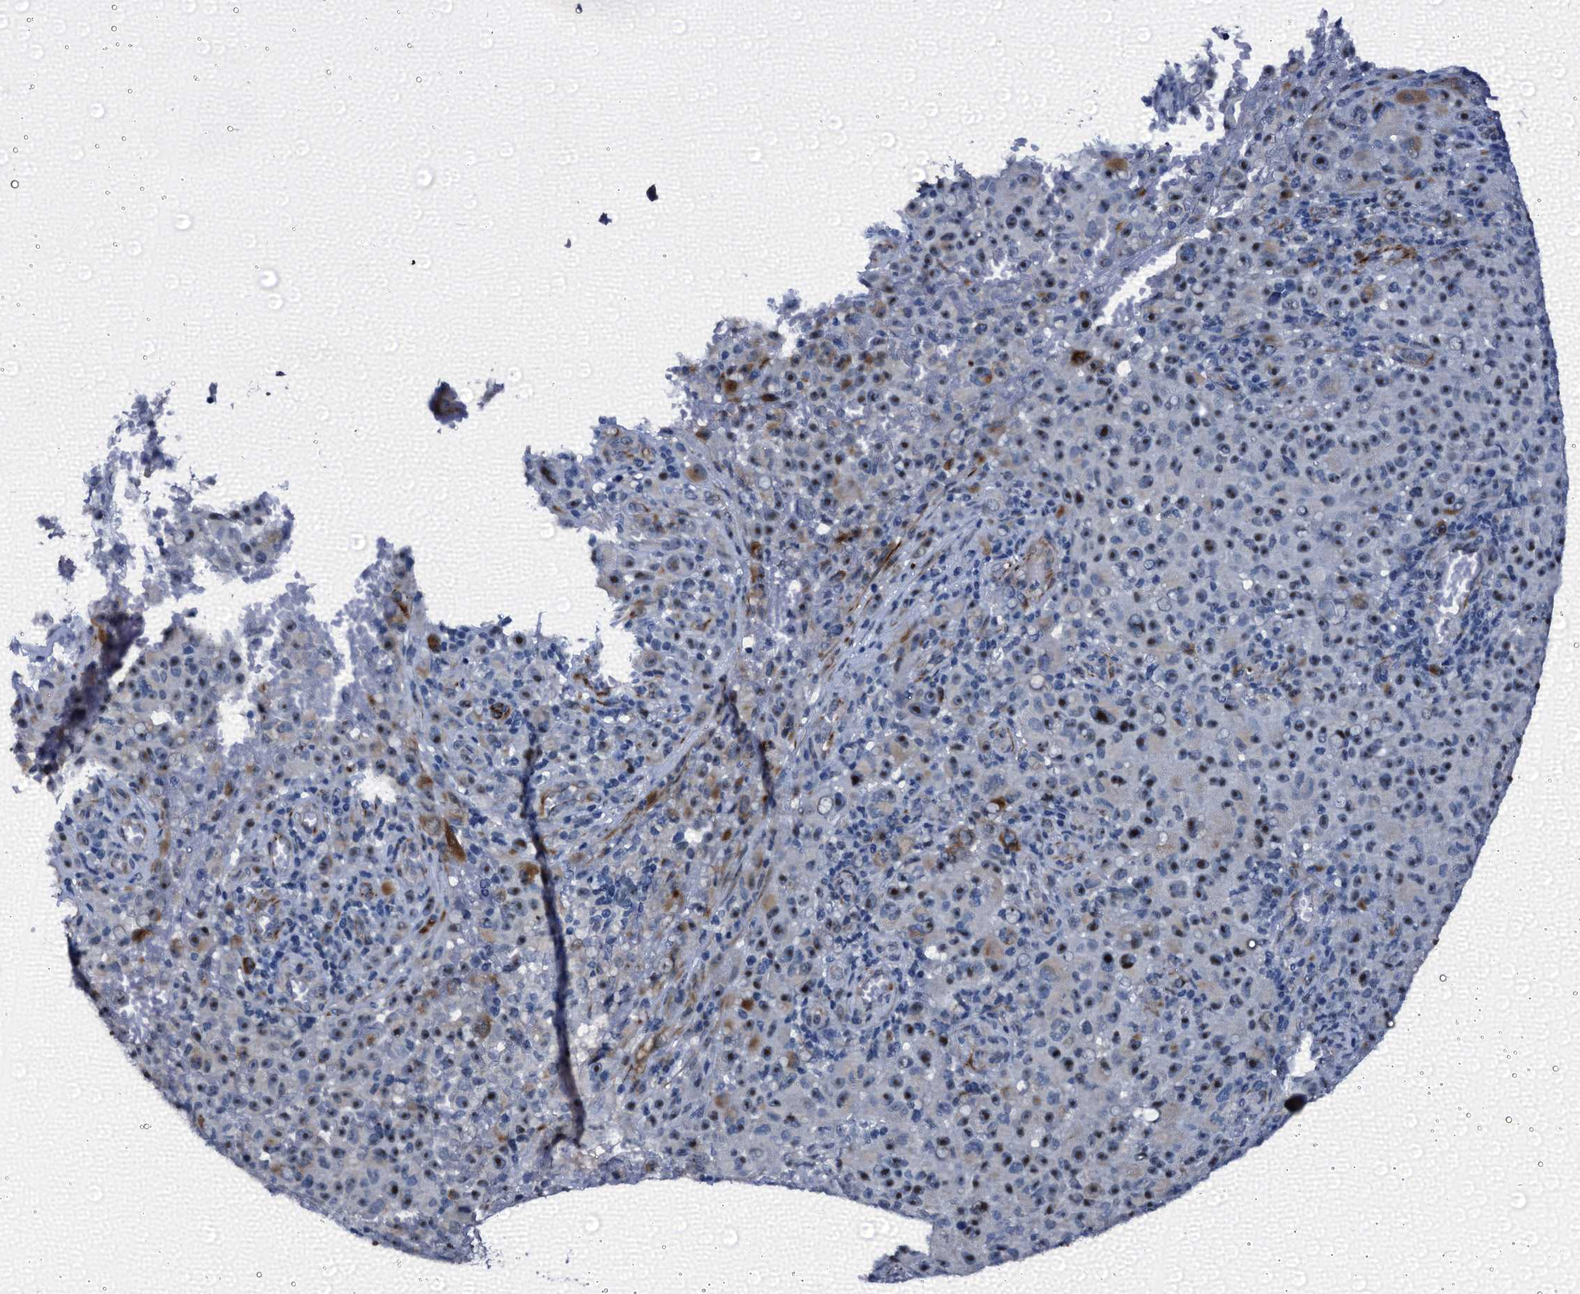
{"staining": {"intensity": "moderate", "quantity": ">75%", "location": "nuclear"}, "tissue": "melanoma", "cell_type": "Tumor cells", "image_type": "cancer", "snomed": [{"axis": "morphology", "description": "Malignant melanoma, NOS"}, {"axis": "topography", "description": "Skin"}], "caption": "An image of melanoma stained for a protein reveals moderate nuclear brown staining in tumor cells.", "gene": "EMG1", "patient": {"sex": "female", "age": 82}}